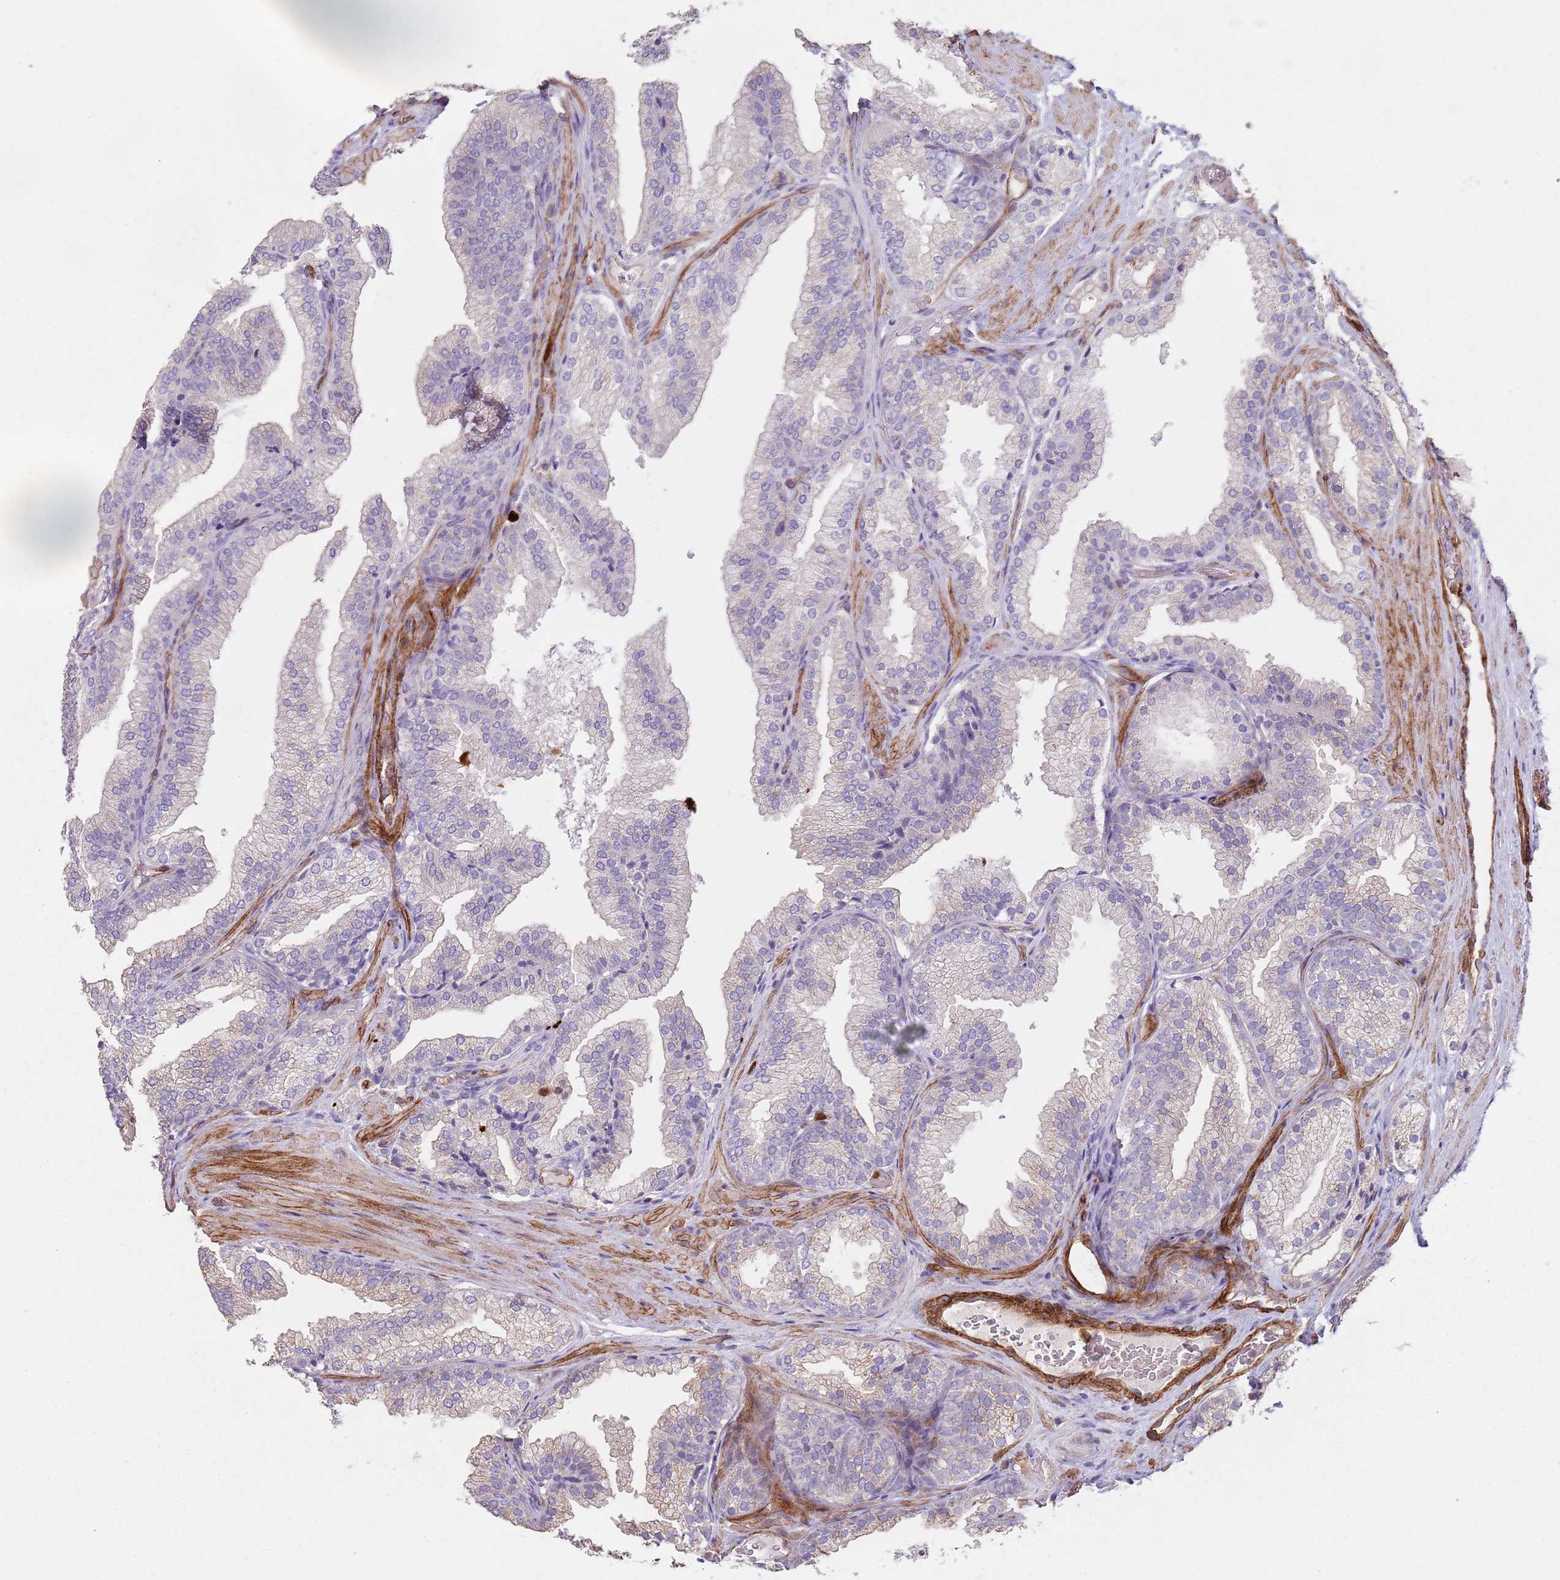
{"staining": {"intensity": "negative", "quantity": "none", "location": "none"}, "tissue": "prostate", "cell_type": "Glandular cells", "image_type": "normal", "snomed": [{"axis": "morphology", "description": "Normal tissue, NOS"}, {"axis": "topography", "description": "Prostate"}], "caption": "Prostate stained for a protein using immunohistochemistry shows no positivity glandular cells.", "gene": "PHLPP2", "patient": {"sex": "male", "age": 76}}